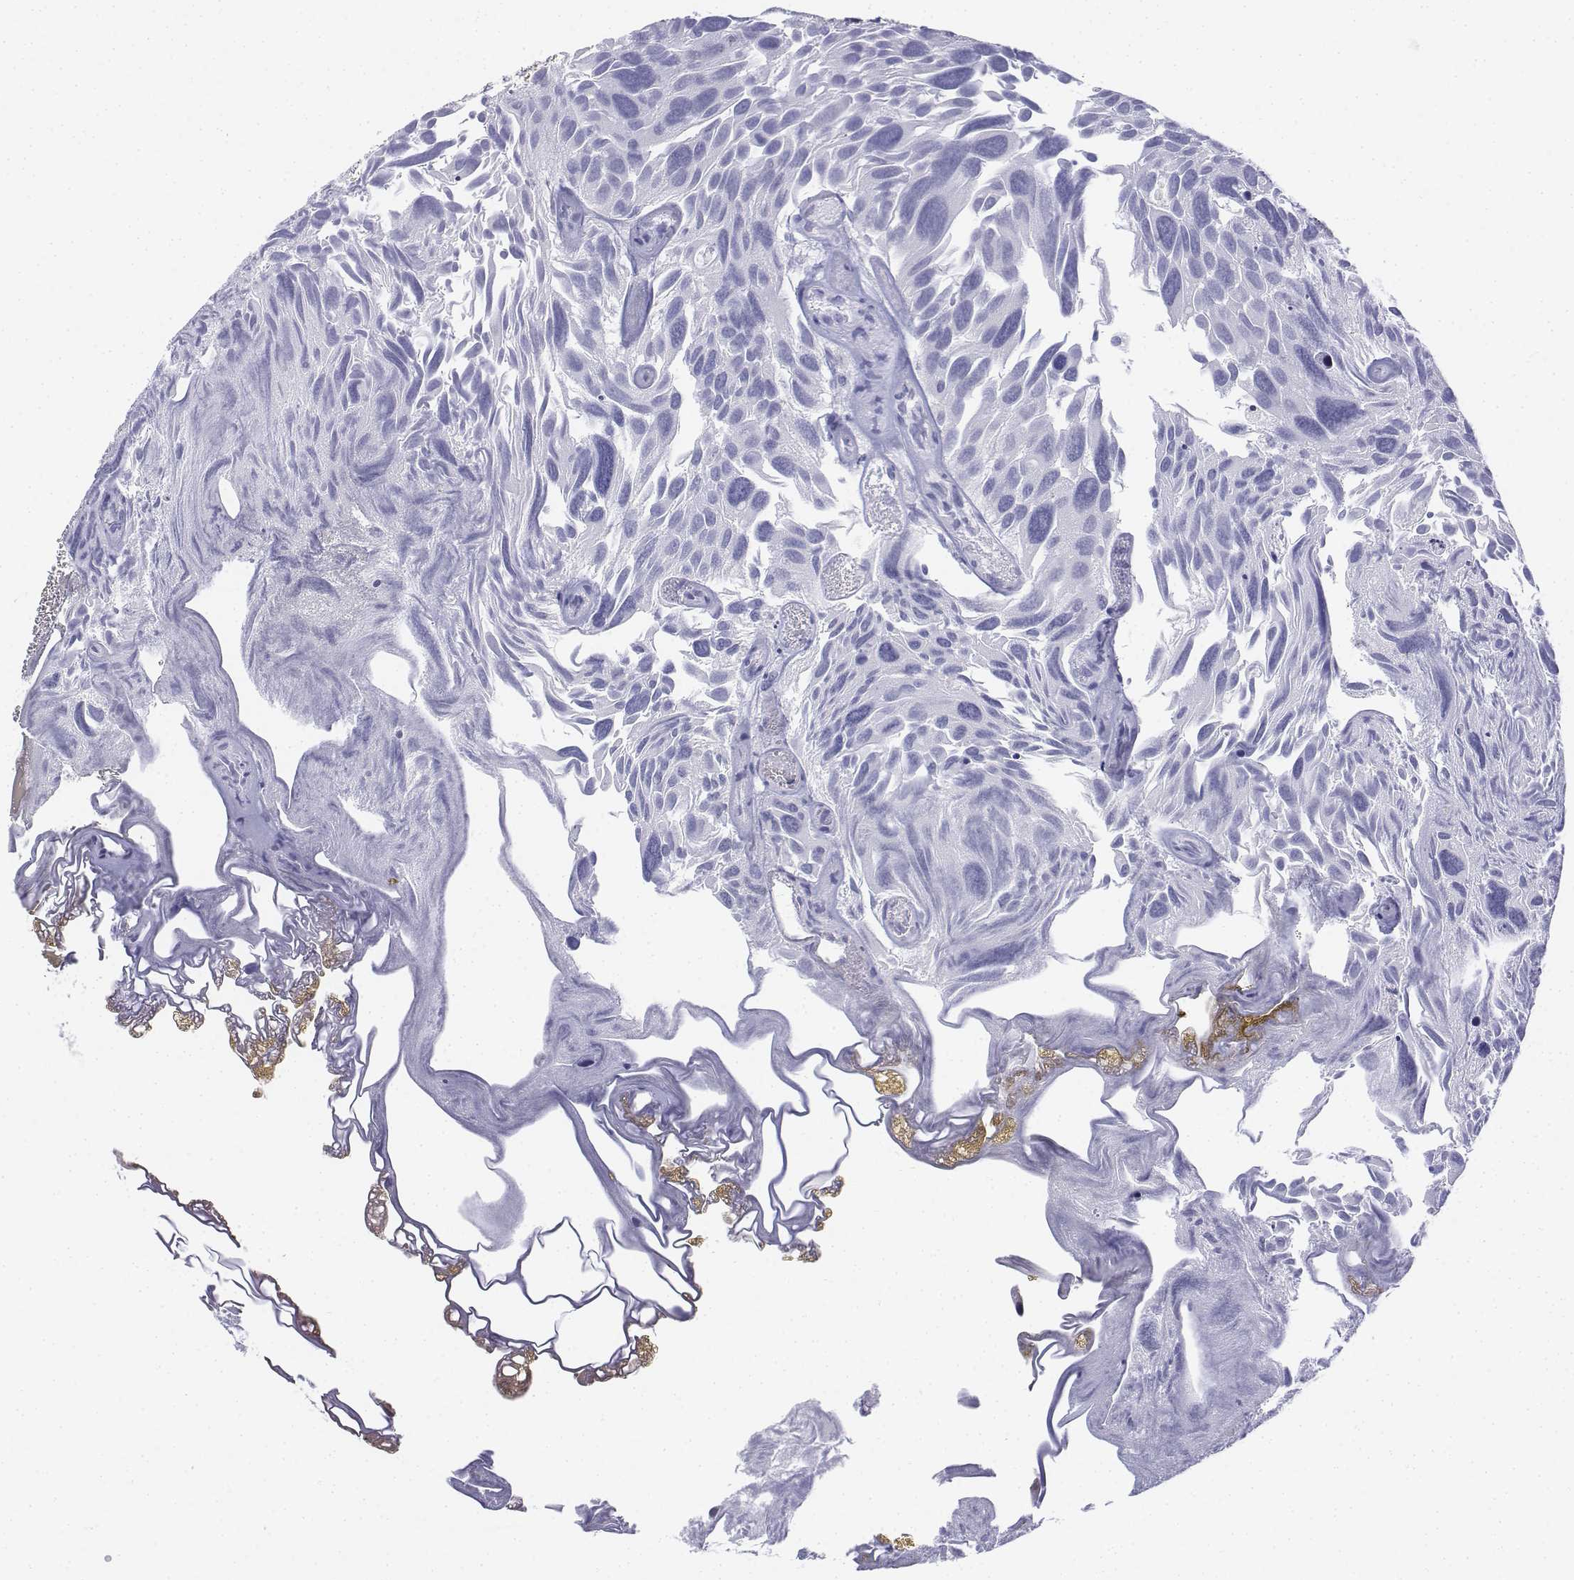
{"staining": {"intensity": "negative", "quantity": "none", "location": "none"}, "tissue": "urothelial cancer", "cell_type": "Tumor cells", "image_type": "cancer", "snomed": [{"axis": "morphology", "description": "Urothelial carcinoma, Low grade"}, {"axis": "topography", "description": "Urinary bladder"}], "caption": "IHC of low-grade urothelial carcinoma demonstrates no staining in tumor cells.", "gene": "LGSN", "patient": {"sex": "female", "age": 69}}